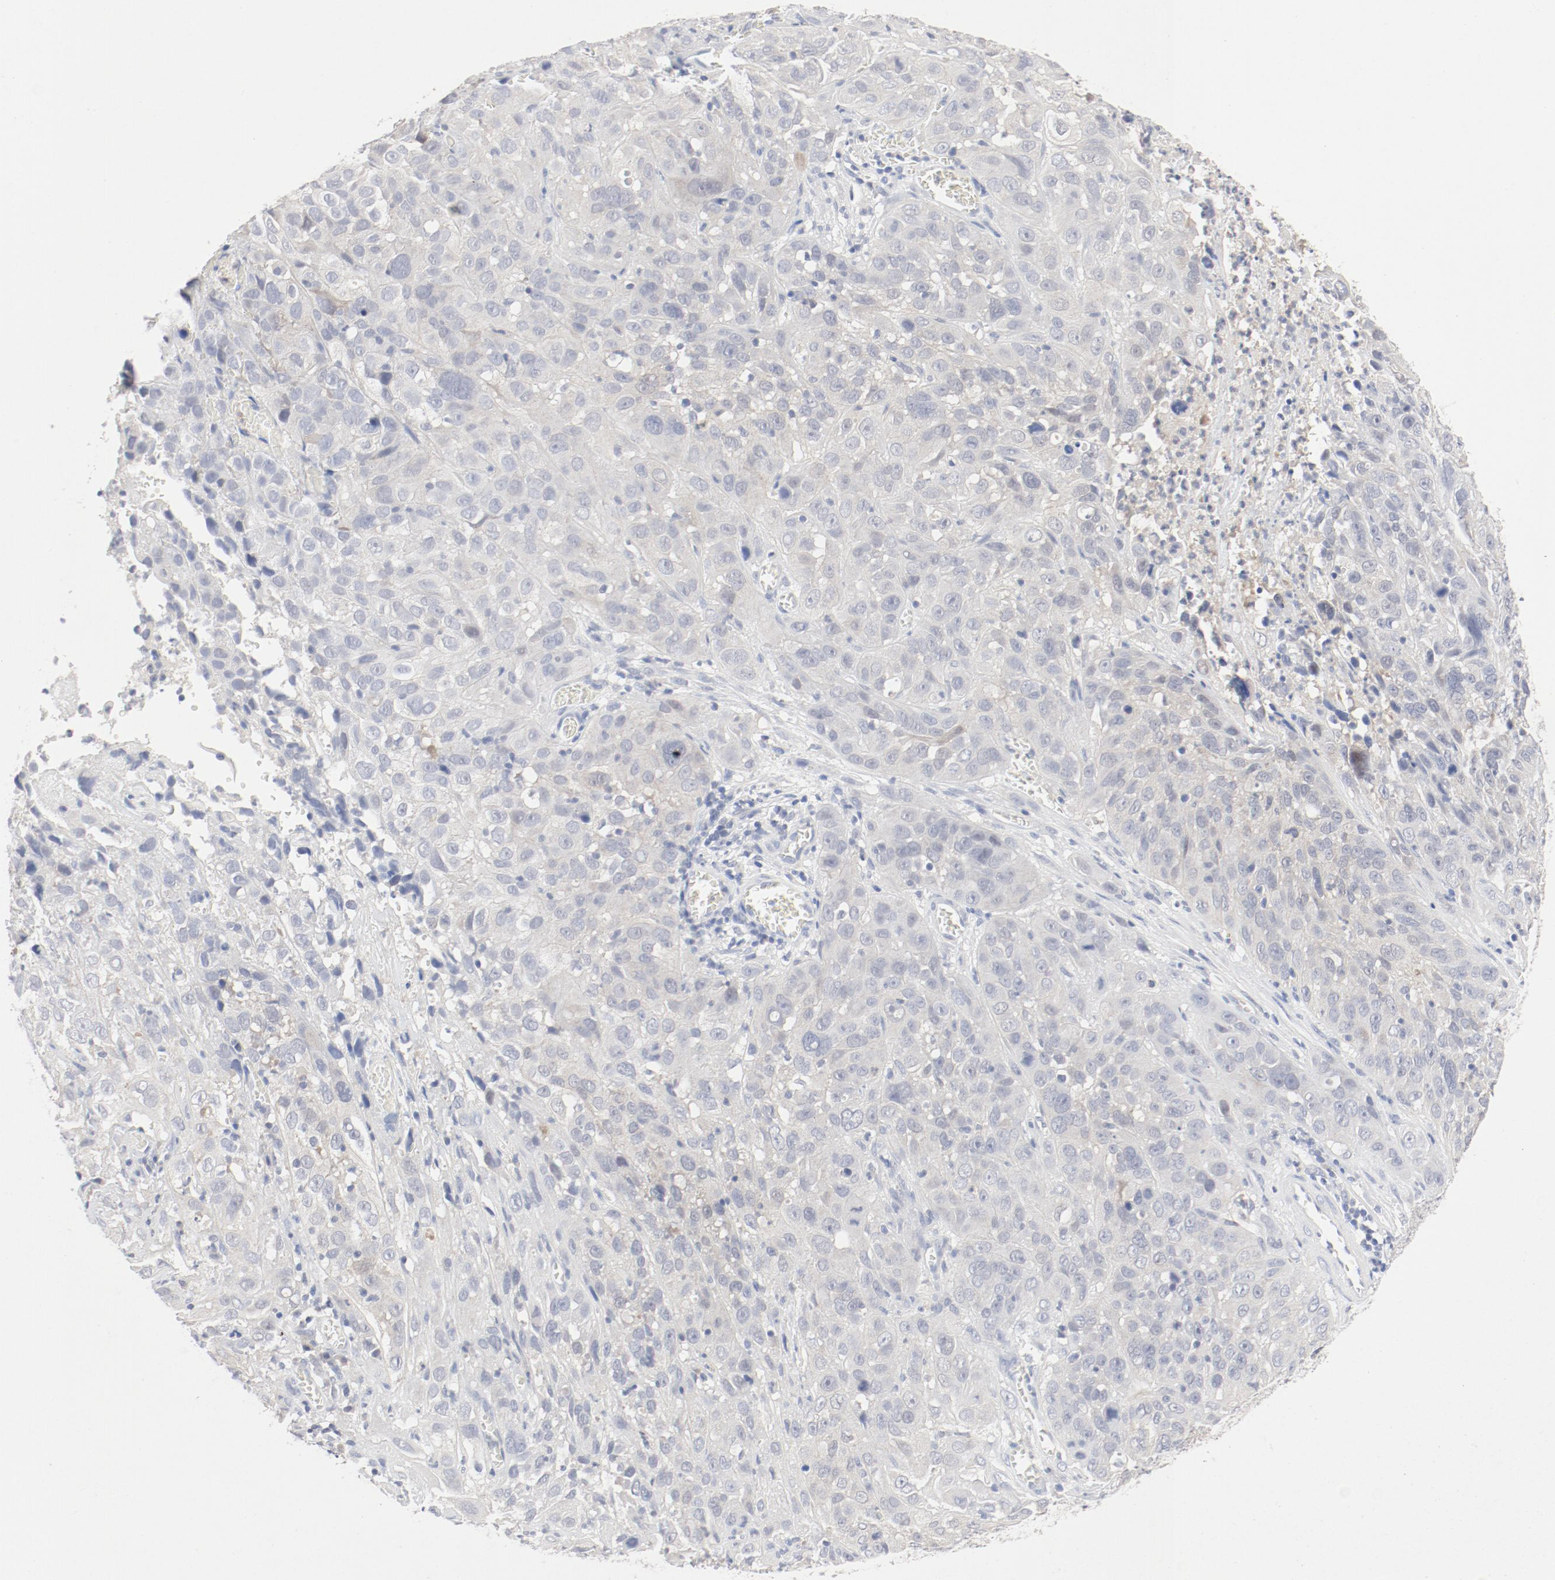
{"staining": {"intensity": "negative", "quantity": "none", "location": "none"}, "tissue": "cervical cancer", "cell_type": "Tumor cells", "image_type": "cancer", "snomed": [{"axis": "morphology", "description": "Squamous cell carcinoma, NOS"}, {"axis": "topography", "description": "Cervix"}], "caption": "High magnification brightfield microscopy of cervical cancer (squamous cell carcinoma) stained with DAB (brown) and counterstained with hematoxylin (blue): tumor cells show no significant staining.", "gene": "PGM1", "patient": {"sex": "female", "age": 32}}